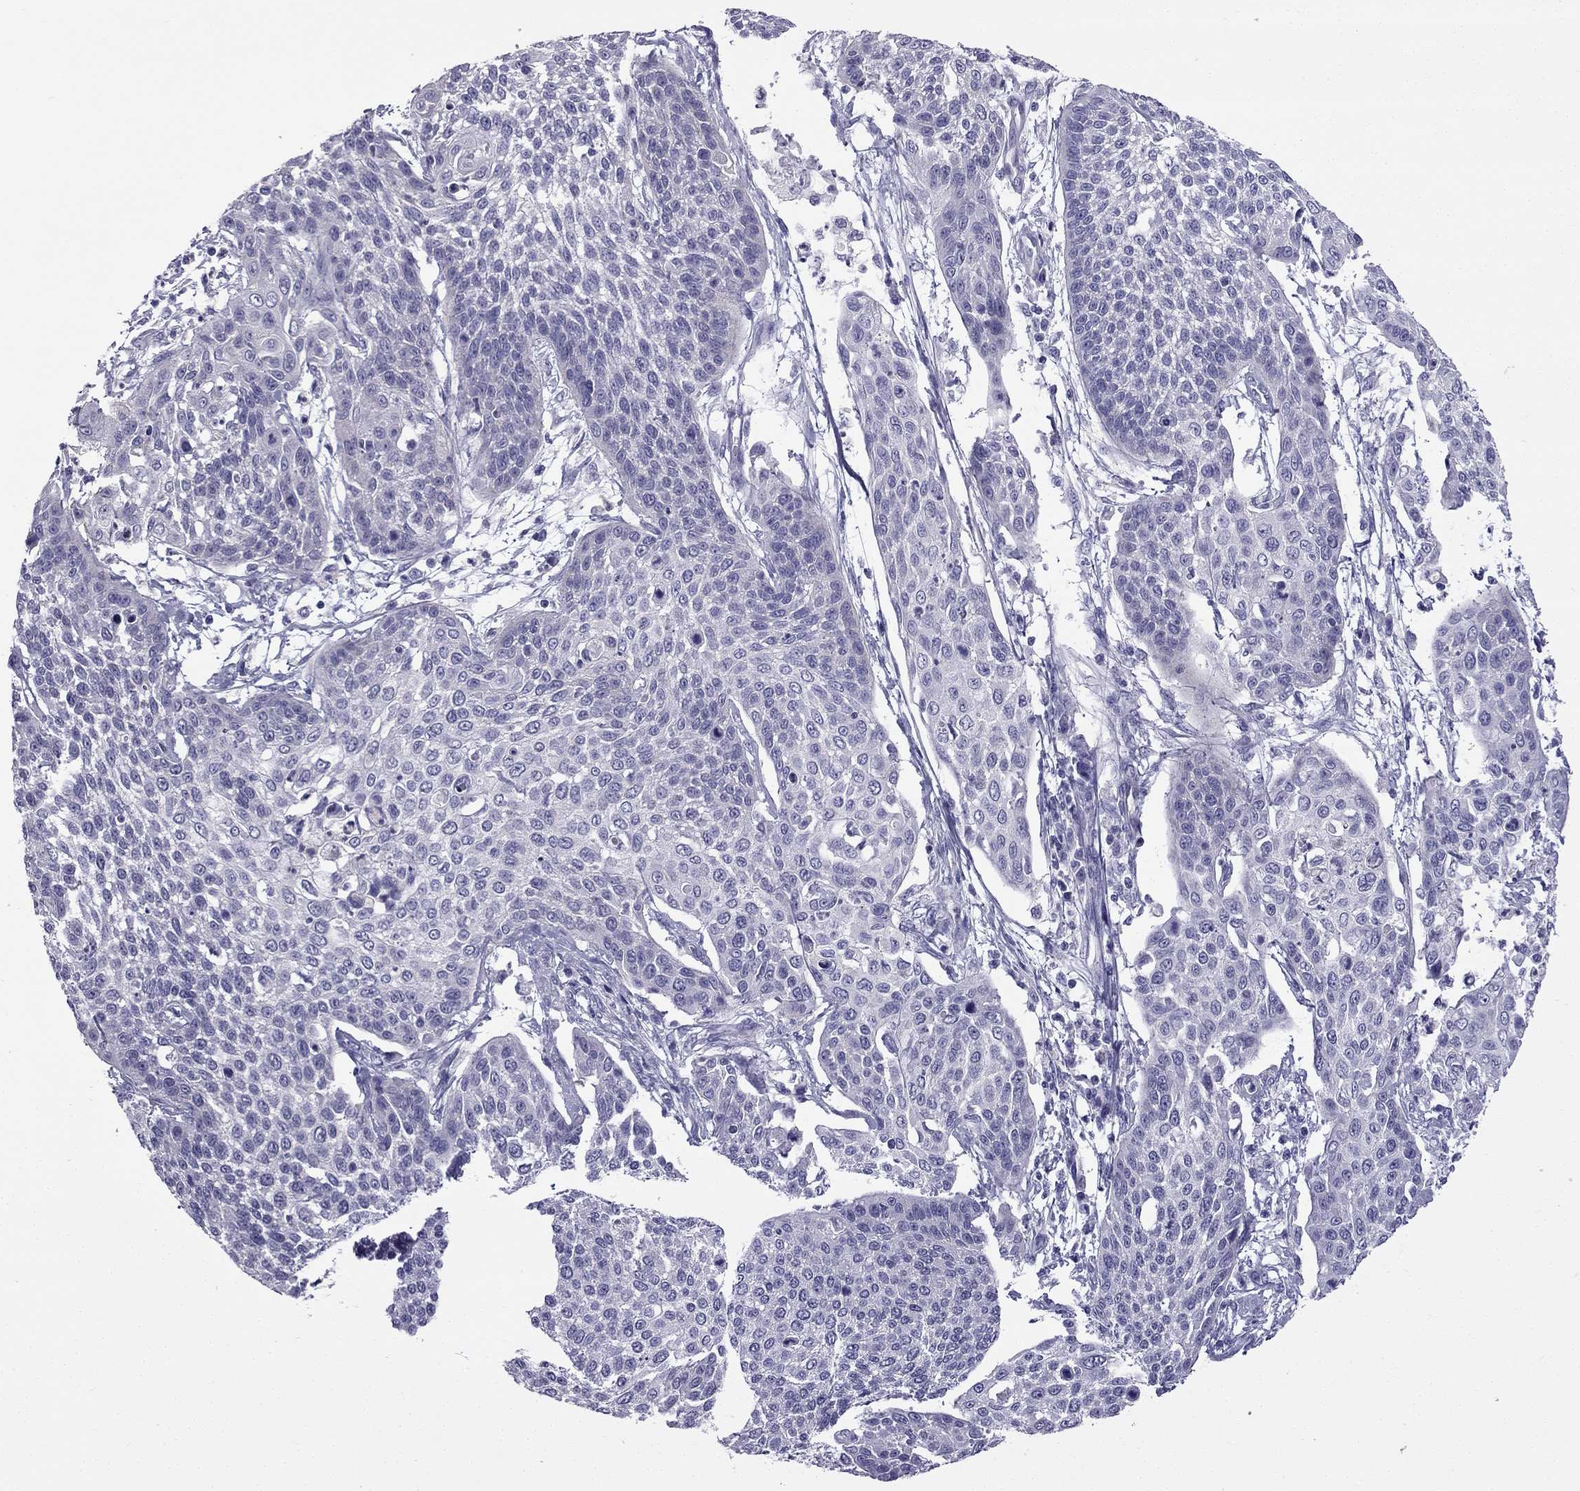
{"staining": {"intensity": "negative", "quantity": "none", "location": "none"}, "tissue": "cervical cancer", "cell_type": "Tumor cells", "image_type": "cancer", "snomed": [{"axis": "morphology", "description": "Squamous cell carcinoma, NOS"}, {"axis": "topography", "description": "Cervix"}], "caption": "Tumor cells are negative for brown protein staining in squamous cell carcinoma (cervical).", "gene": "GJA8", "patient": {"sex": "female", "age": 34}}